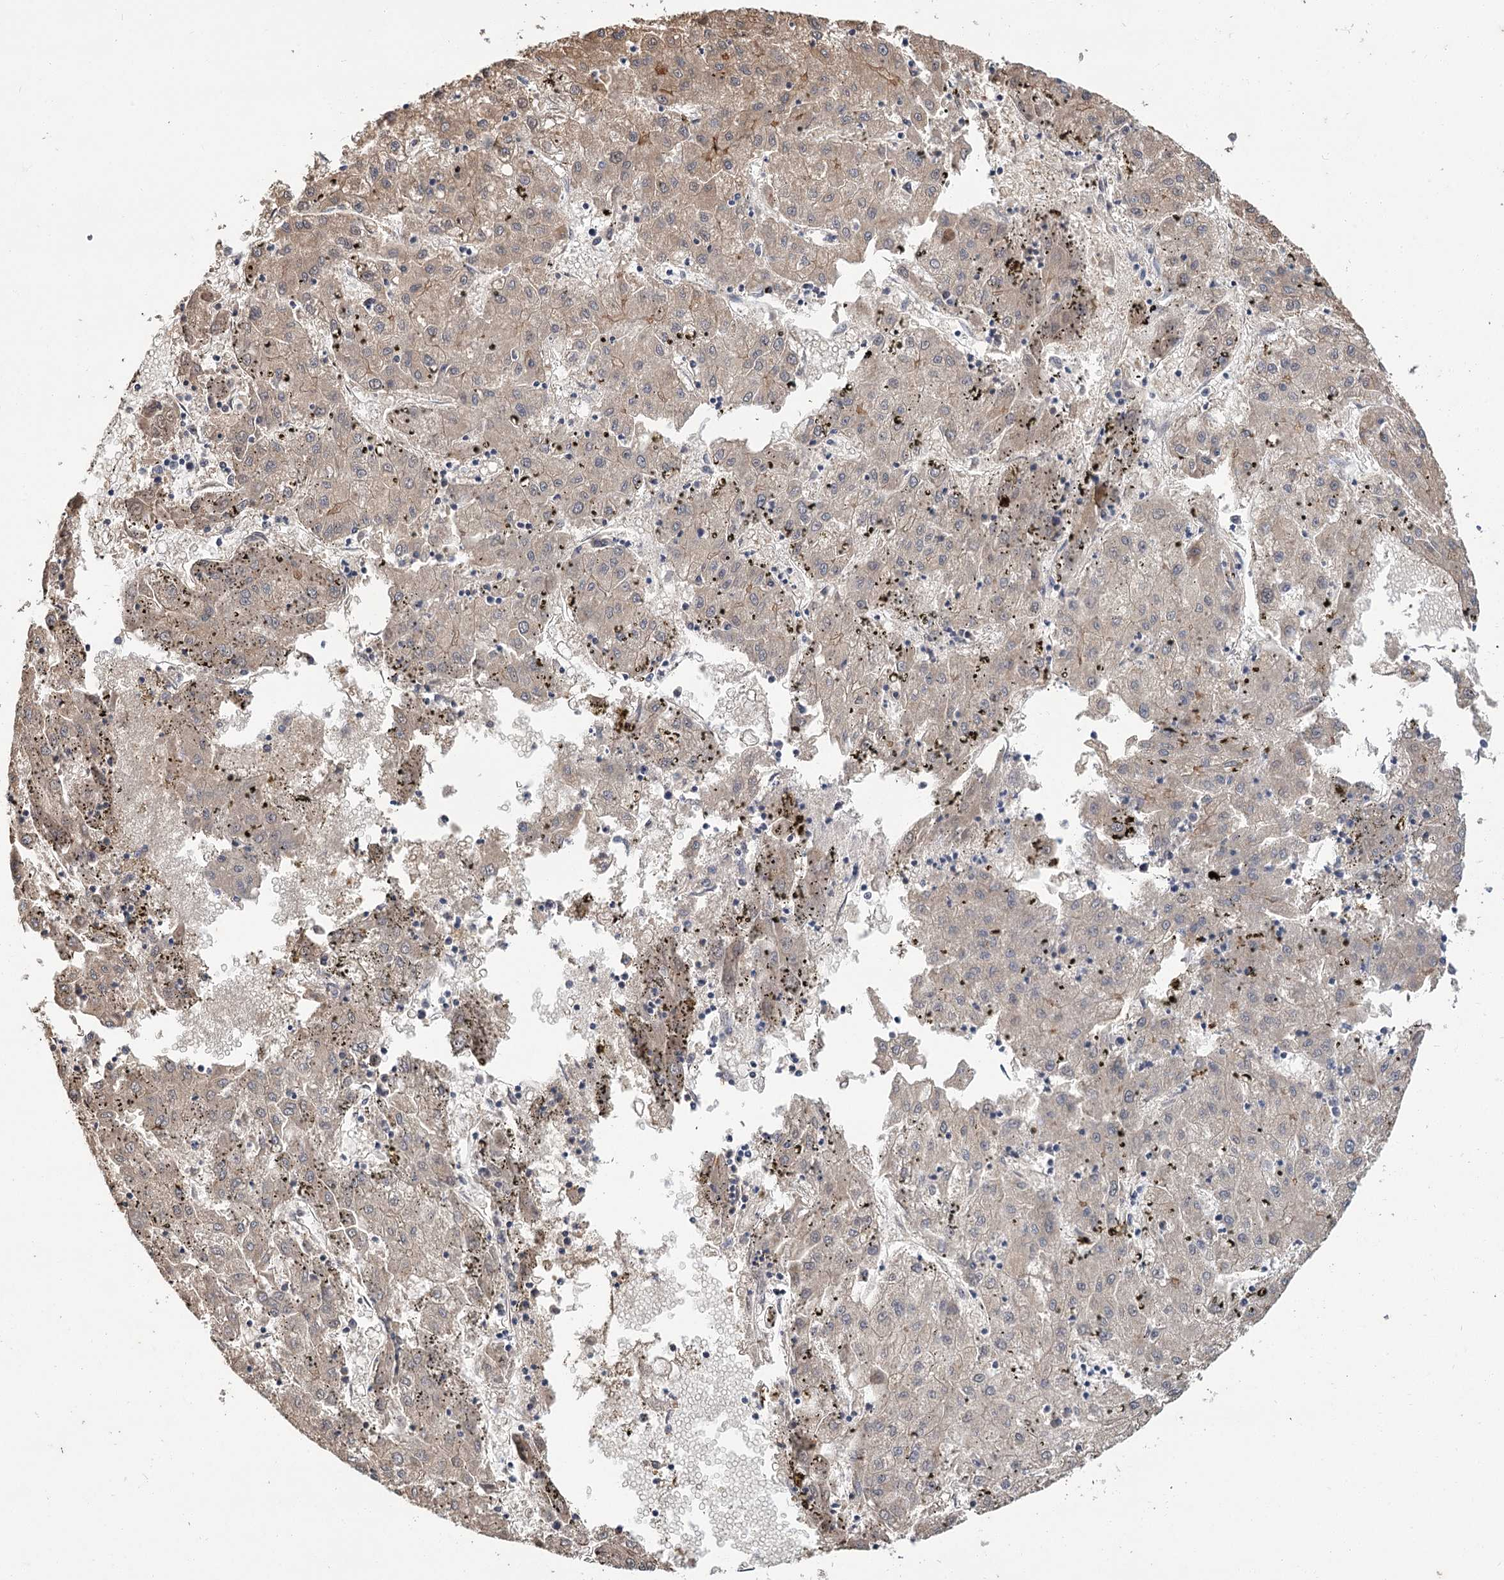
{"staining": {"intensity": "negative", "quantity": "none", "location": "none"}, "tissue": "liver cancer", "cell_type": "Tumor cells", "image_type": "cancer", "snomed": [{"axis": "morphology", "description": "Carcinoma, Hepatocellular, NOS"}, {"axis": "topography", "description": "Liver"}], "caption": "Immunohistochemical staining of human liver cancer demonstrates no significant staining in tumor cells. (DAB immunohistochemistry with hematoxylin counter stain).", "gene": "MFN1", "patient": {"sex": "male", "age": 72}}